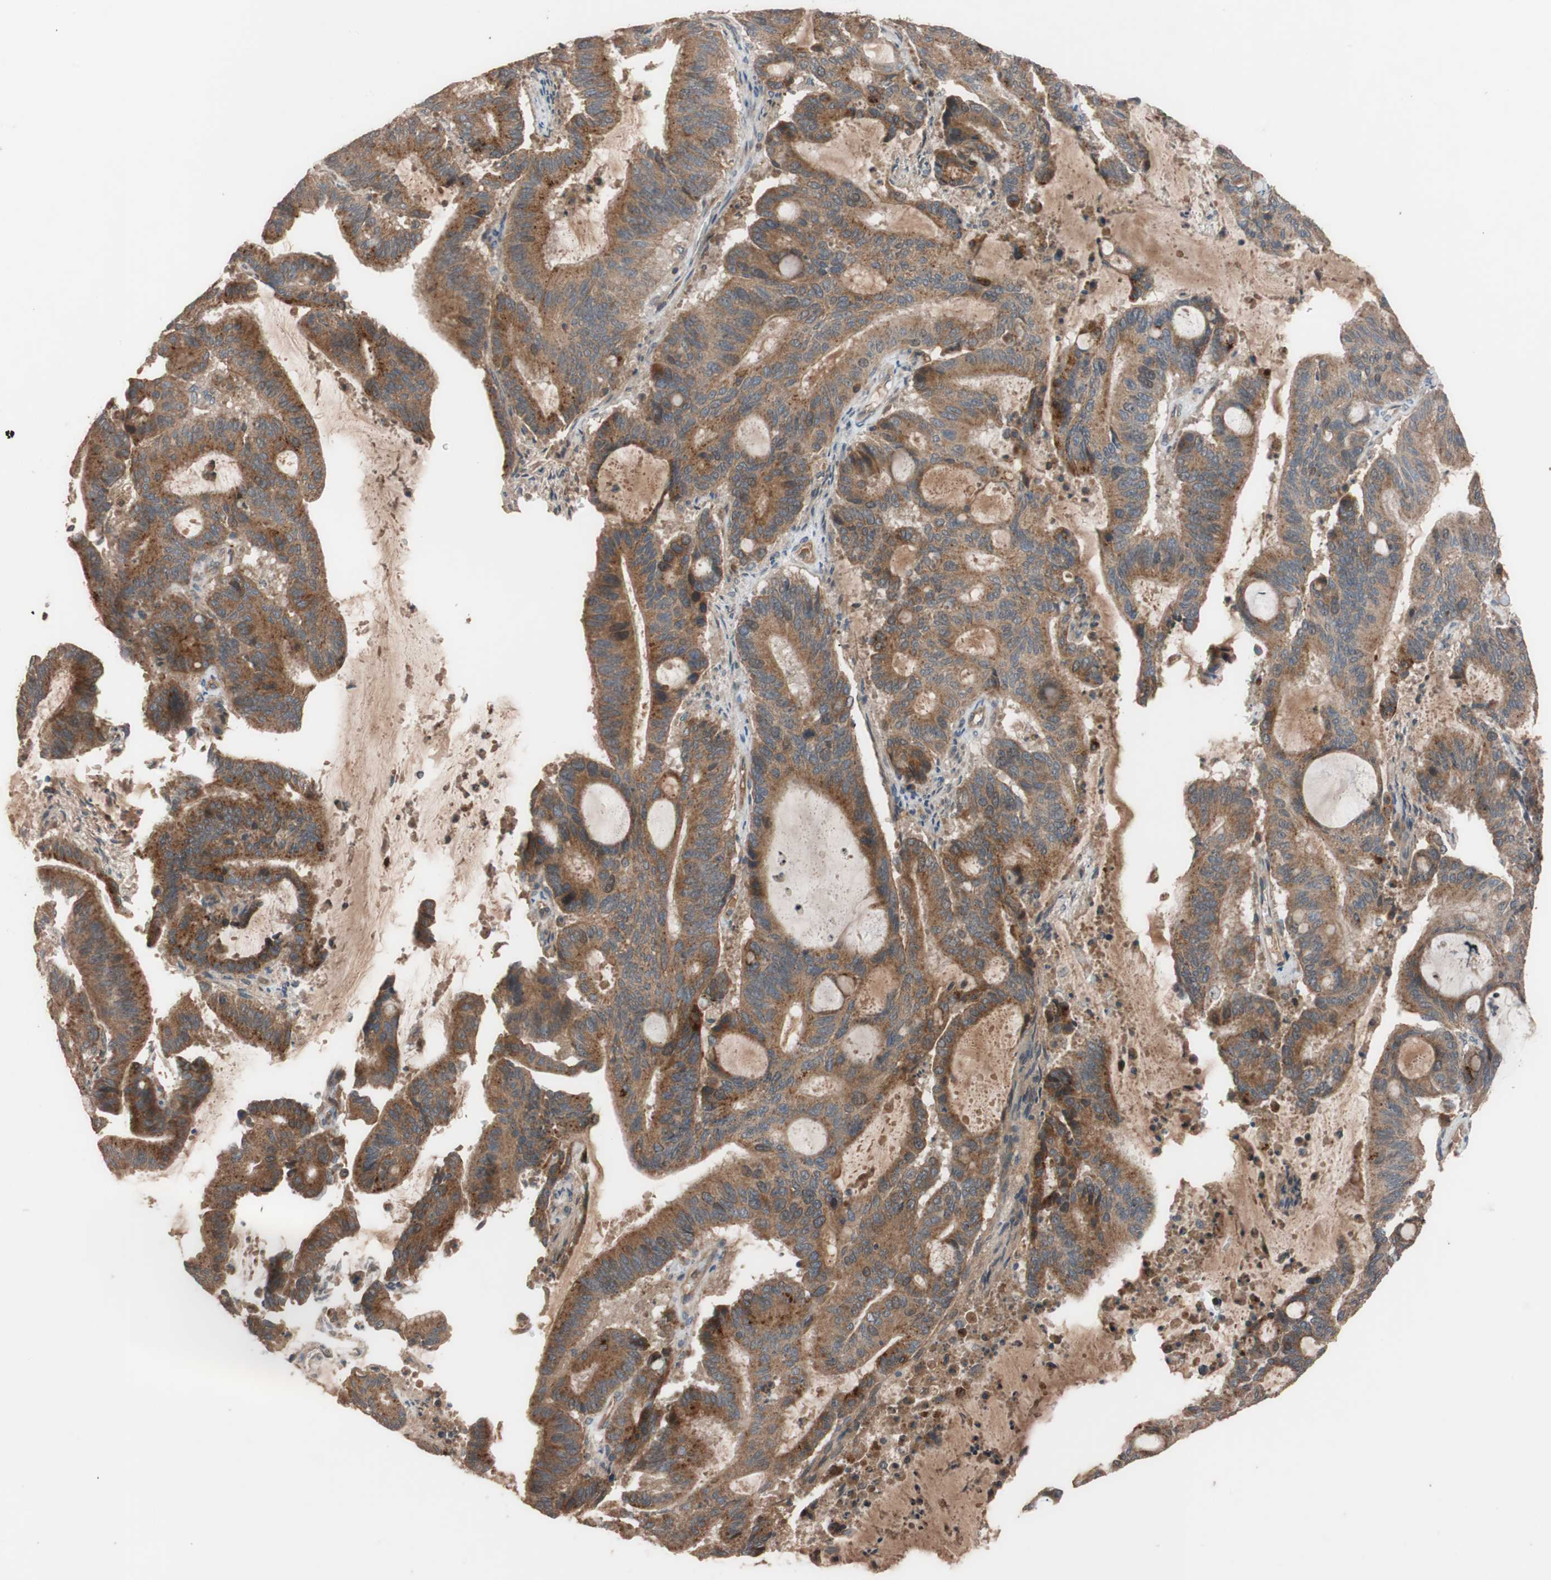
{"staining": {"intensity": "moderate", "quantity": ">75%", "location": "cytoplasmic/membranous"}, "tissue": "liver cancer", "cell_type": "Tumor cells", "image_type": "cancer", "snomed": [{"axis": "morphology", "description": "Cholangiocarcinoma"}, {"axis": "topography", "description": "Liver"}], "caption": "Immunohistochemistry (DAB (3,3'-diaminobenzidine)) staining of human liver cholangiocarcinoma demonstrates moderate cytoplasmic/membranous protein expression in approximately >75% of tumor cells. The staining is performed using DAB brown chromogen to label protein expression. The nuclei are counter-stained blue using hematoxylin.", "gene": "SDC4", "patient": {"sex": "female", "age": 73}}